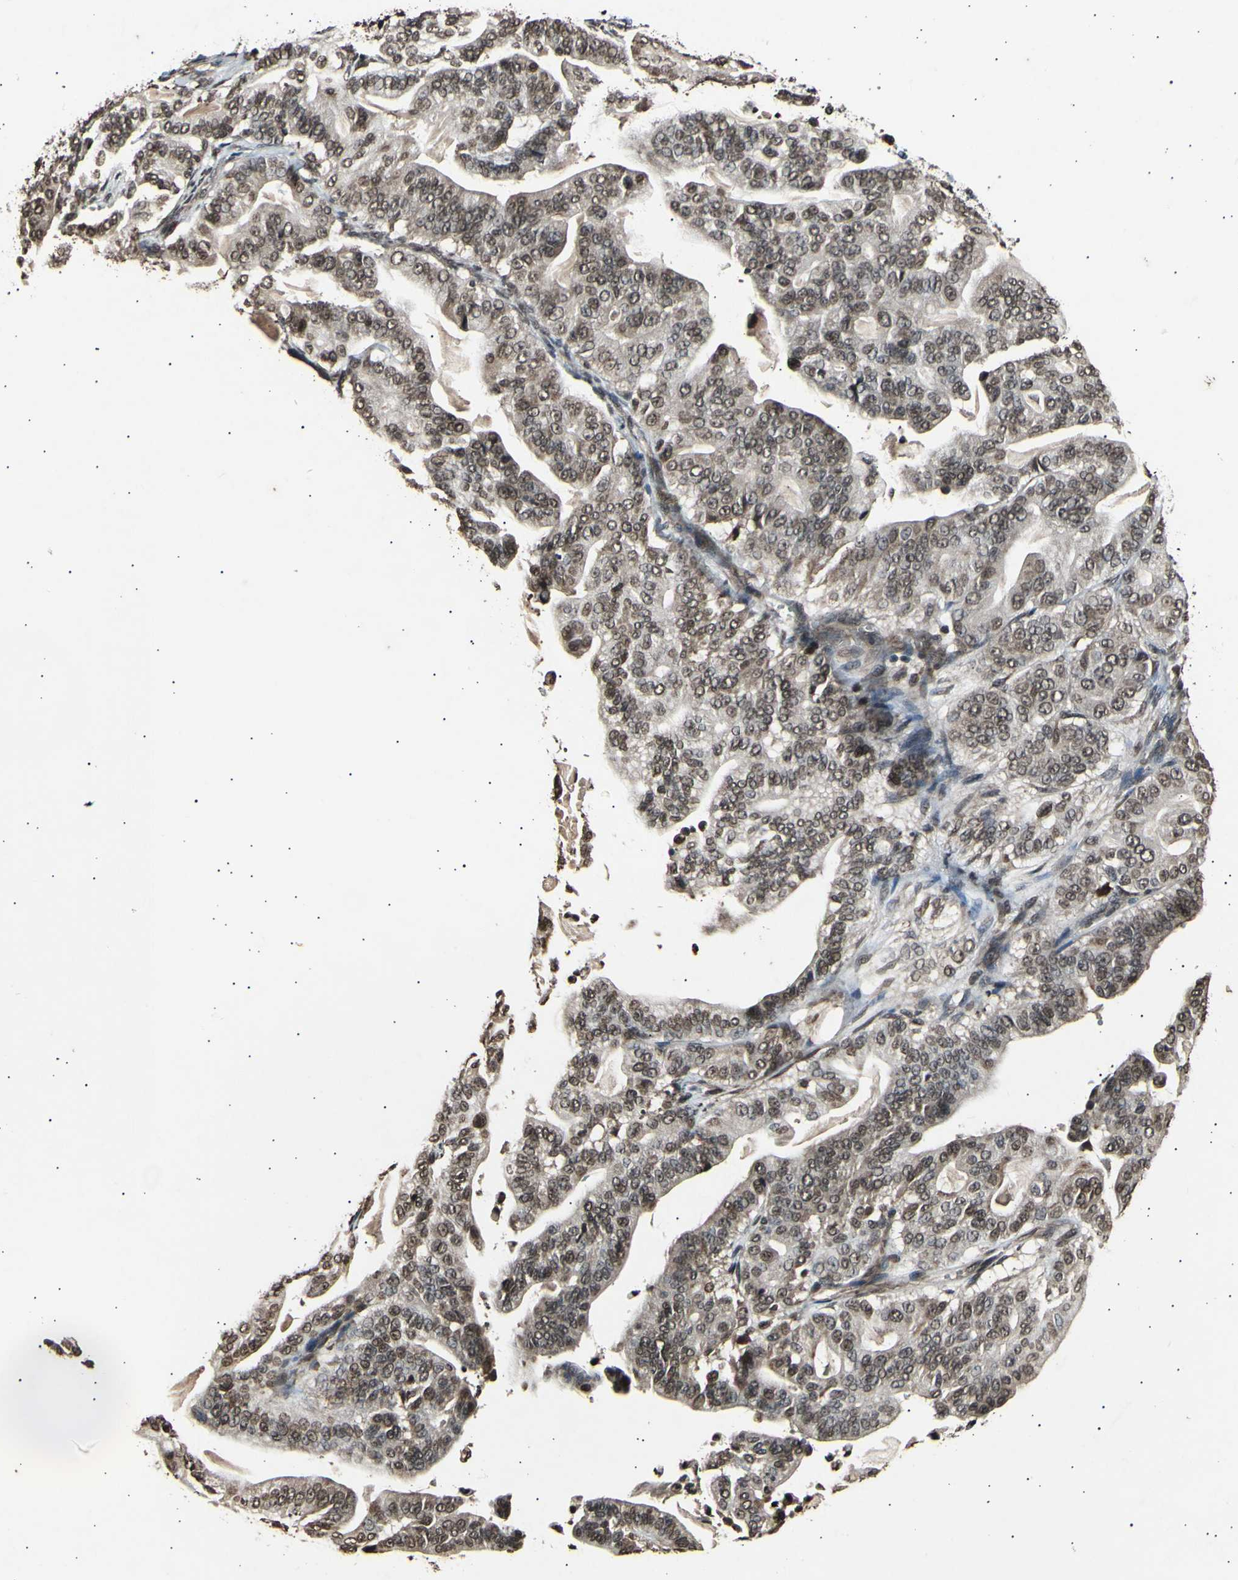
{"staining": {"intensity": "moderate", "quantity": ">75%", "location": "cytoplasmic/membranous,nuclear"}, "tissue": "pancreatic cancer", "cell_type": "Tumor cells", "image_type": "cancer", "snomed": [{"axis": "morphology", "description": "Adenocarcinoma, NOS"}, {"axis": "topography", "description": "Pancreas"}], "caption": "DAB (3,3'-diaminobenzidine) immunohistochemical staining of human pancreatic cancer exhibits moderate cytoplasmic/membranous and nuclear protein positivity in approximately >75% of tumor cells. The staining was performed using DAB, with brown indicating positive protein expression. Nuclei are stained blue with hematoxylin.", "gene": "ANAPC7", "patient": {"sex": "male", "age": 63}}